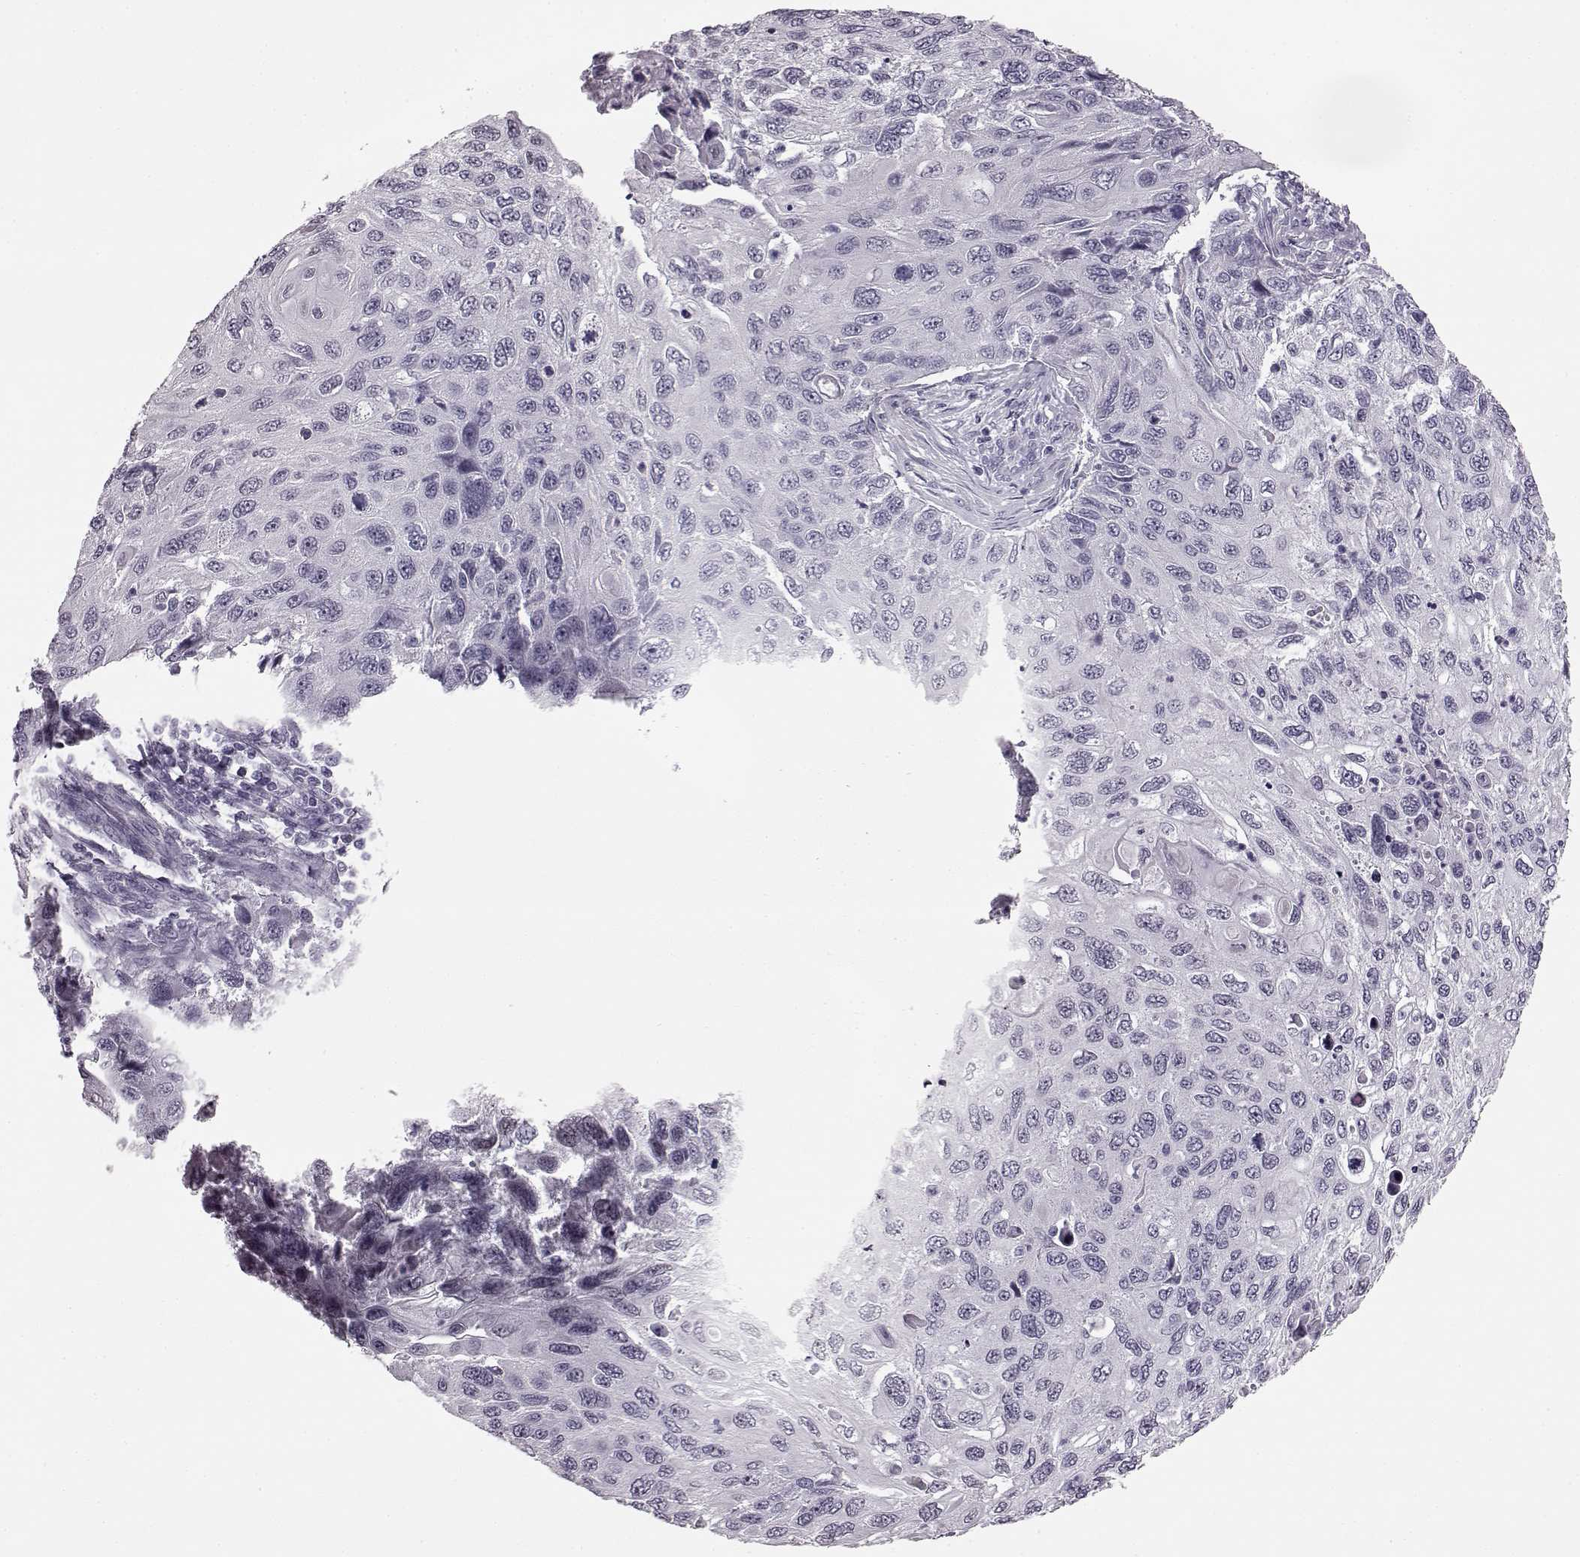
{"staining": {"intensity": "negative", "quantity": "none", "location": "none"}, "tissue": "cervical cancer", "cell_type": "Tumor cells", "image_type": "cancer", "snomed": [{"axis": "morphology", "description": "Squamous cell carcinoma, NOS"}, {"axis": "topography", "description": "Cervix"}], "caption": "Cervical cancer (squamous cell carcinoma) stained for a protein using immunohistochemistry displays no positivity tumor cells.", "gene": "PRPH2", "patient": {"sex": "female", "age": 70}}